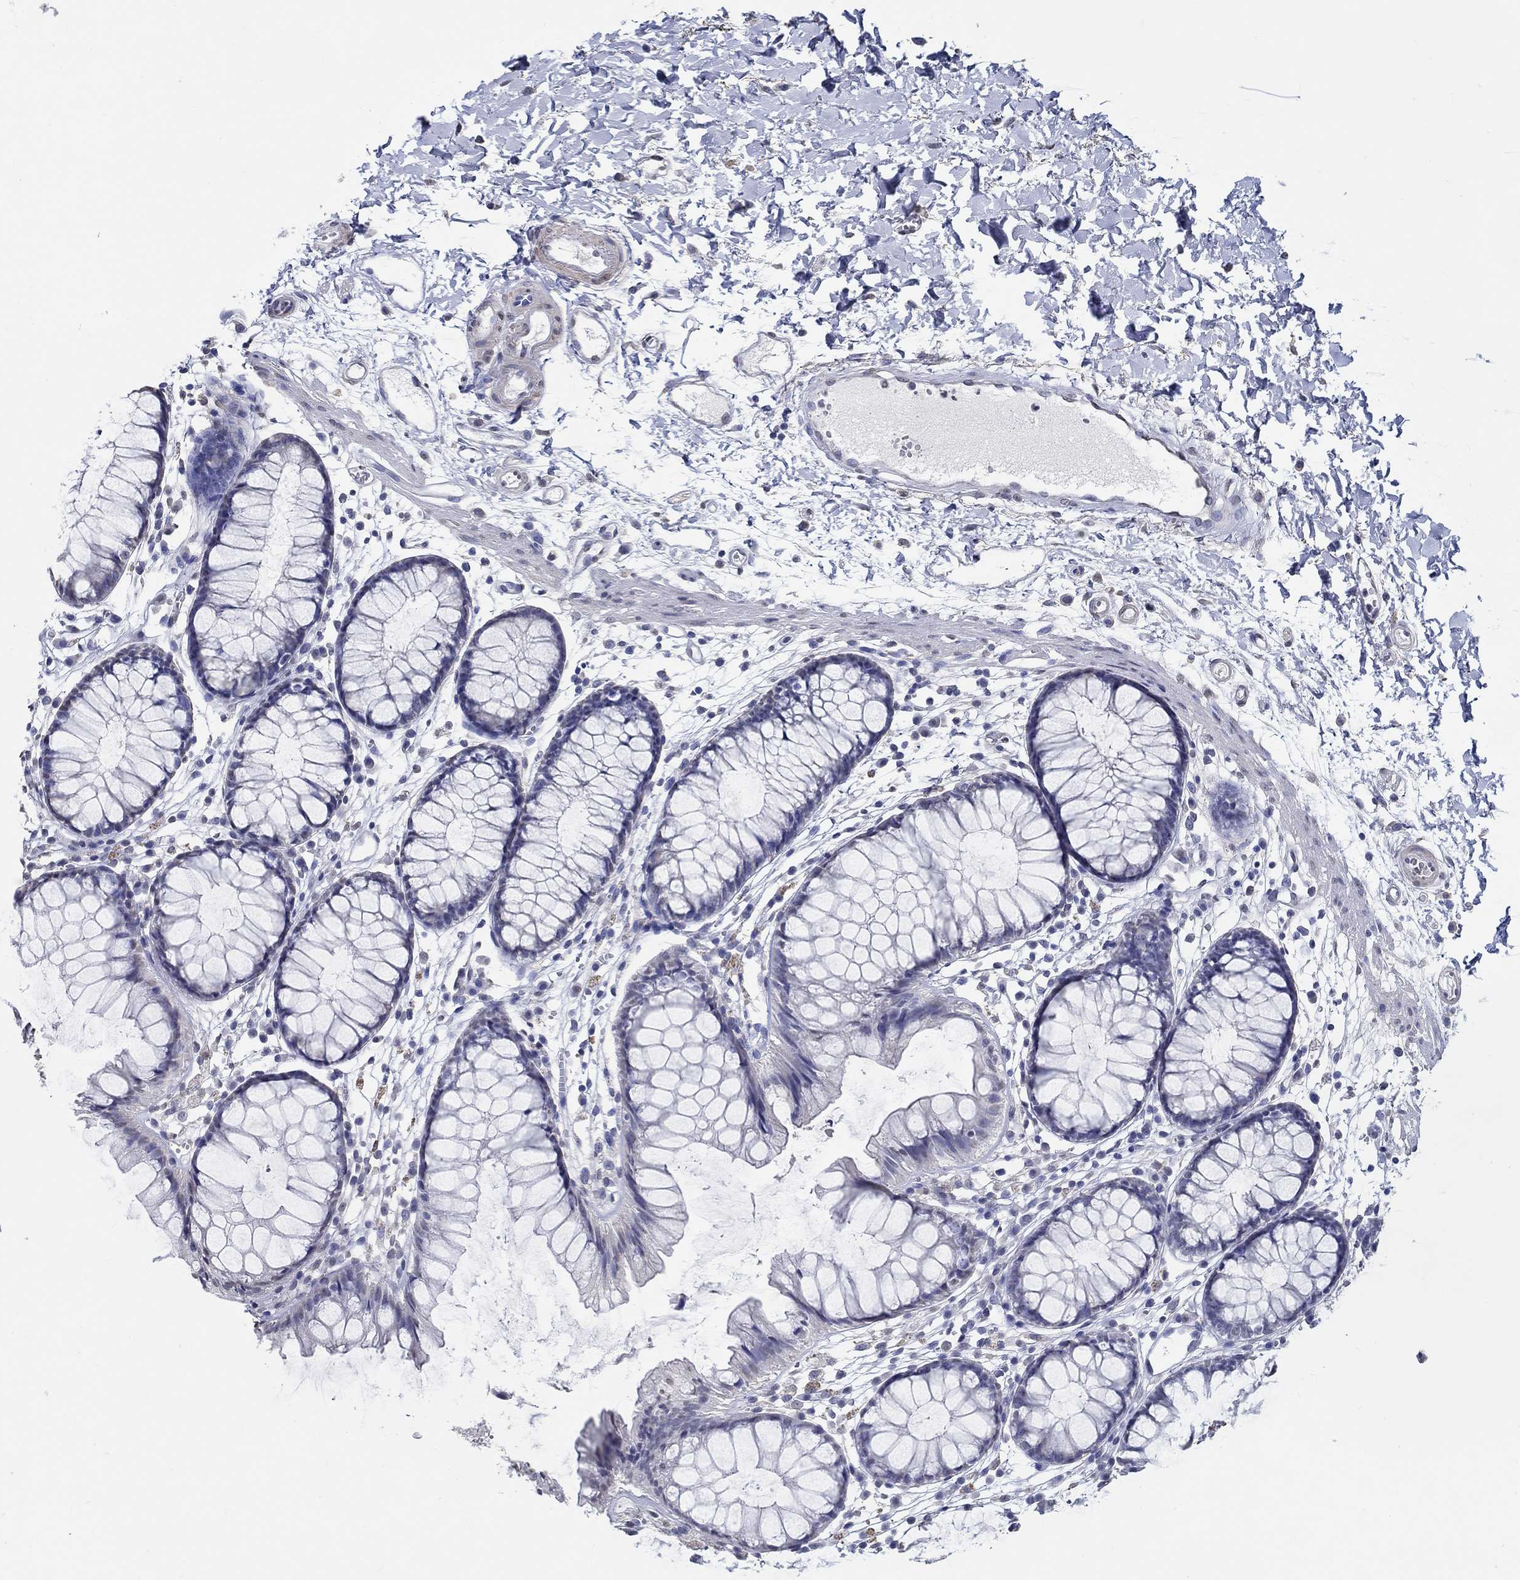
{"staining": {"intensity": "negative", "quantity": "none", "location": "none"}, "tissue": "colon", "cell_type": "Endothelial cells", "image_type": "normal", "snomed": [{"axis": "morphology", "description": "Normal tissue, NOS"}, {"axis": "morphology", "description": "Adenocarcinoma, NOS"}, {"axis": "topography", "description": "Colon"}], "caption": "Immunohistochemistry (IHC) of normal colon reveals no positivity in endothelial cells. (Brightfield microscopy of DAB (3,3'-diaminobenzidine) IHC at high magnification).", "gene": "PDE1B", "patient": {"sex": "male", "age": 65}}